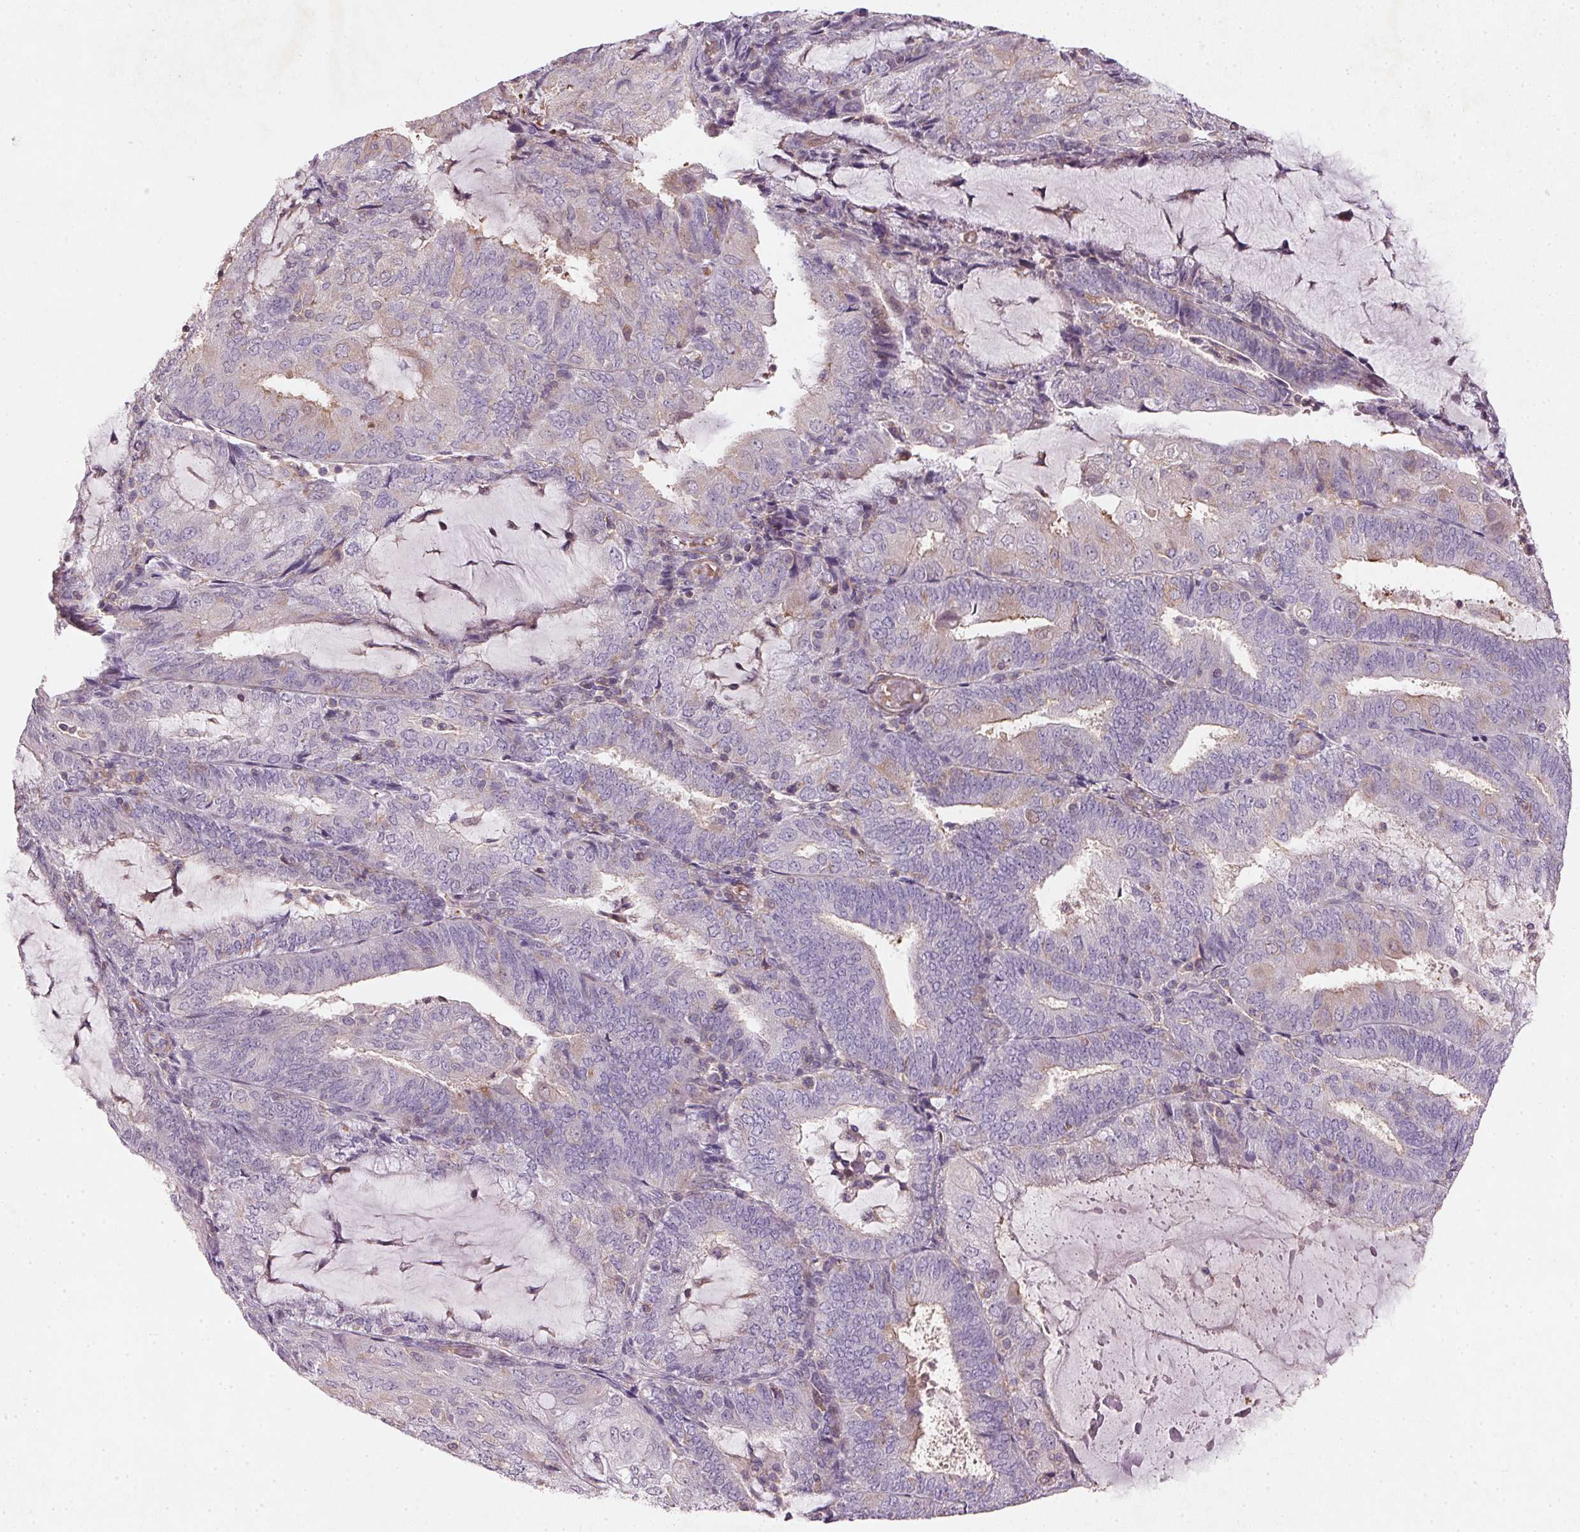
{"staining": {"intensity": "weak", "quantity": "<25%", "location": "cytoplasmic/membranous"}, "tissue": "endometrial cancer", "cell_type": "Tumor cells", "image_type": "cancer", "snomed": [{"axis": "morphology", "description": "Adenocarcinoma, NOS"}, {"axis": "topography", "description": "Endometrium"}], "caption": "The histopathology image displays no staining of tumor cells in endometrial cancer (adenocarcinoma).", "gene": "KCNK15", "patient": {"sex": "female", "age": 81}}